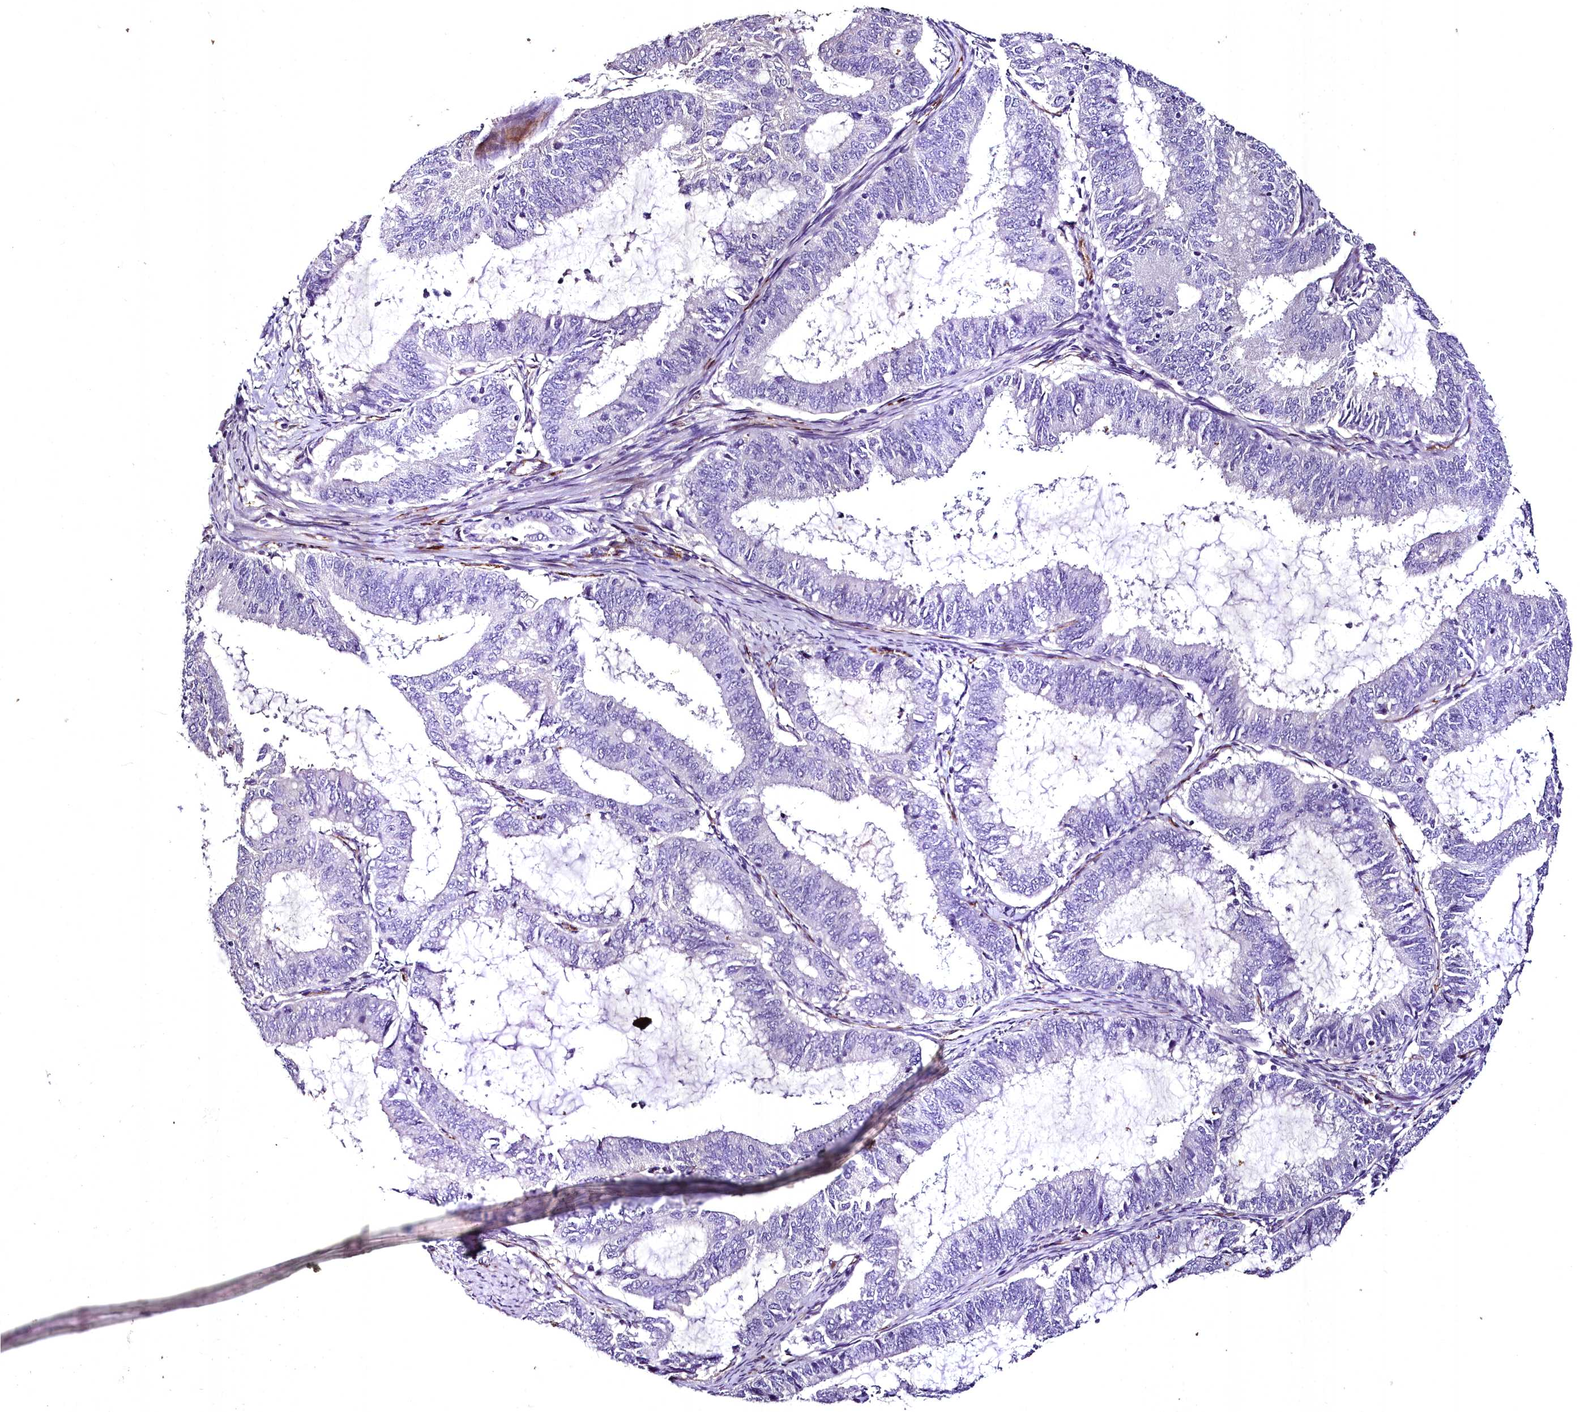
{"staining": {"intensity": "negative", "quantity": "none", "location": "none"}, "tissue": "endometrial cancer", "cell_type": "Tumor cells", "image_type": "cancer", "snomed": [{"axis": "morphology", "description": "Adenocarcinoma, NOS"}, {"axis": "topography", "description": "Endometrium"}], "caption": "Immunohistochemical staining of adenocarcinoma (endometrial) demonstrates no significant staining in tumor cells. (DAB immunohistochemistry, high magnification).", "gene": "MS4A18", "patient": {"sex": "female", "age": 51}}